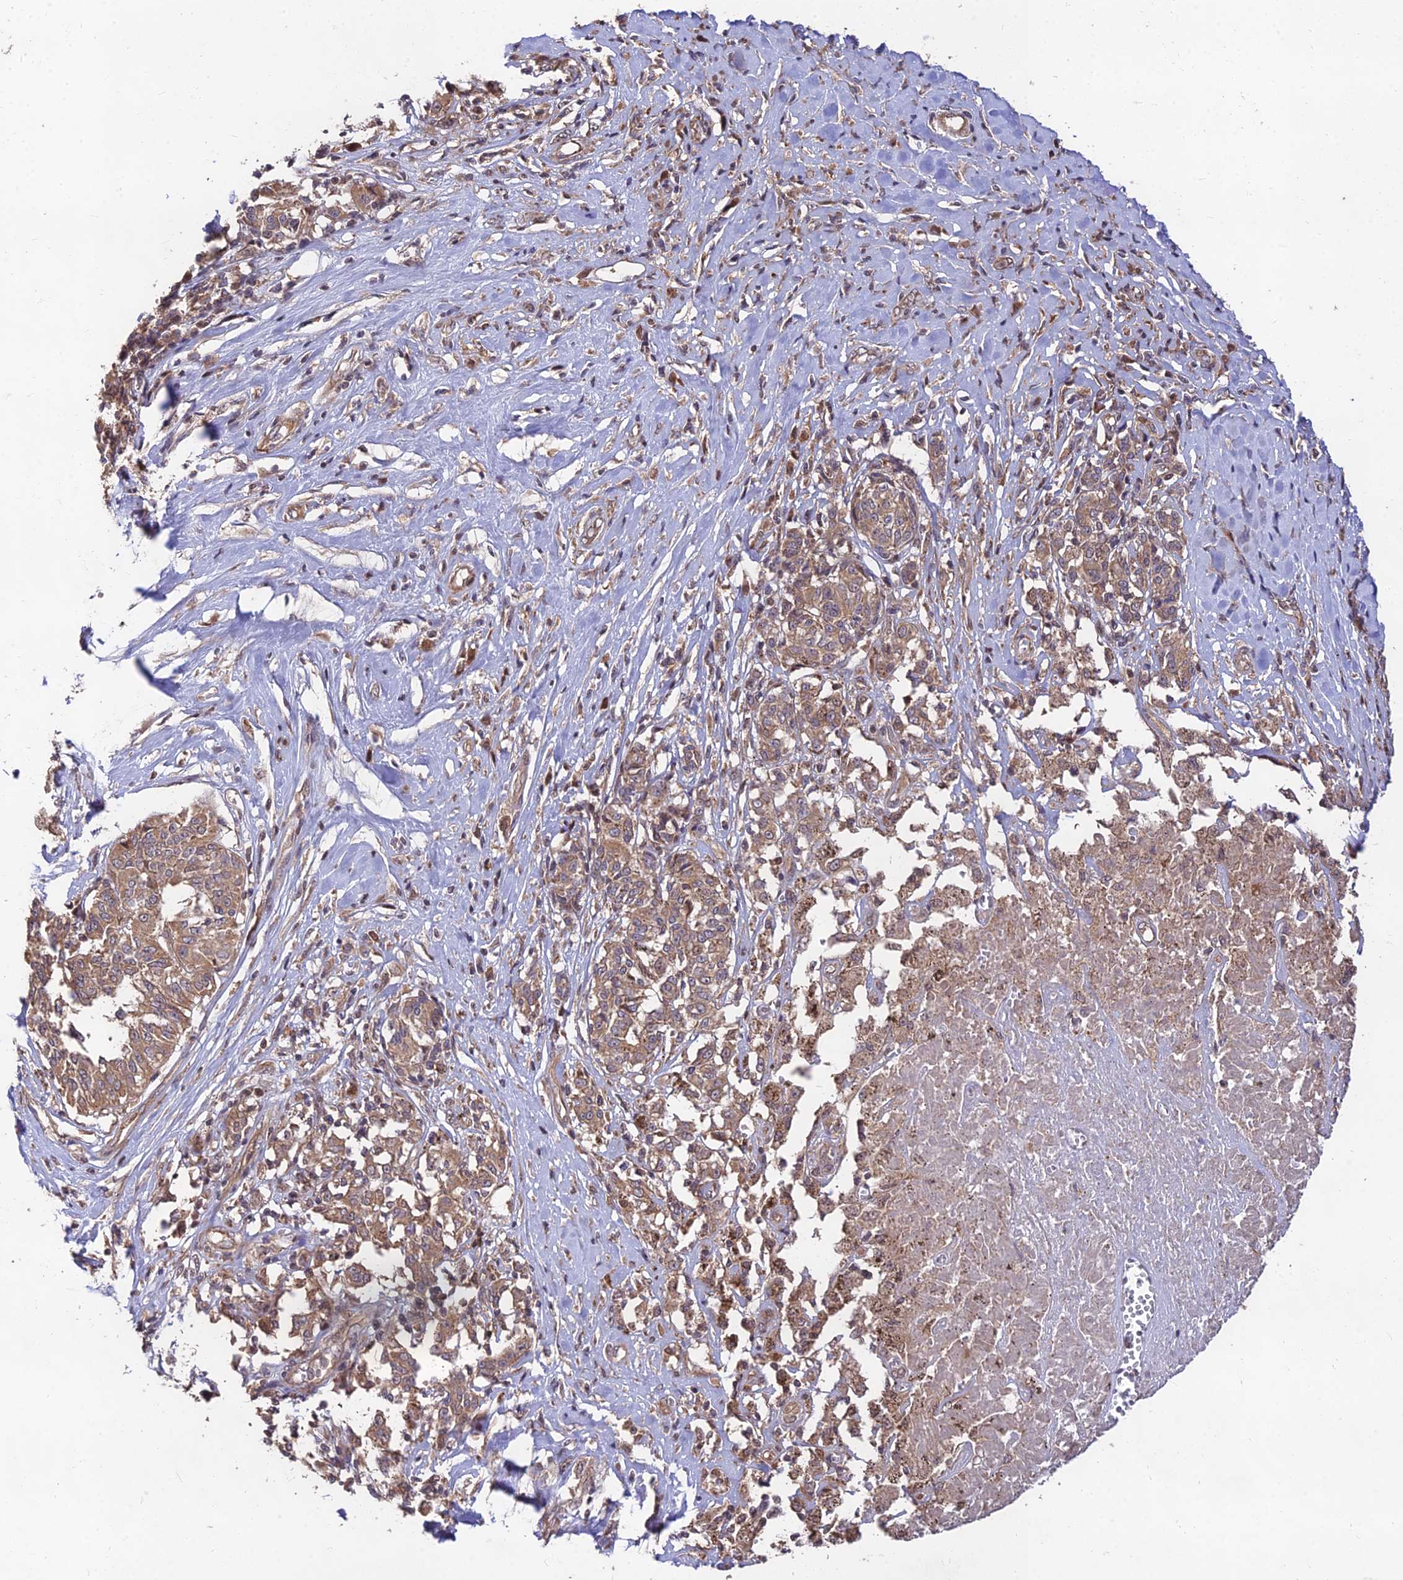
{"staining": {"intensity": "moderate", "quantity": ">75%", "location": "cytoplasmic/membranous"}, "tissue": "melanoma", "cell_type": "Tumor cells", "image_type": "cancer", "snomed": [{"axis": "morphology", "description": "Malignant melanoma, NOS"}, {"axis": "topography", "description": "Skin"}], "caption": "A medium amount of moderate cytoplasmic/membranous expression is appreciated in about >75% of tumor cells in melanoma tissue.", "gene": "MKKS", "patient": {"sex": "female", "age": 72}}